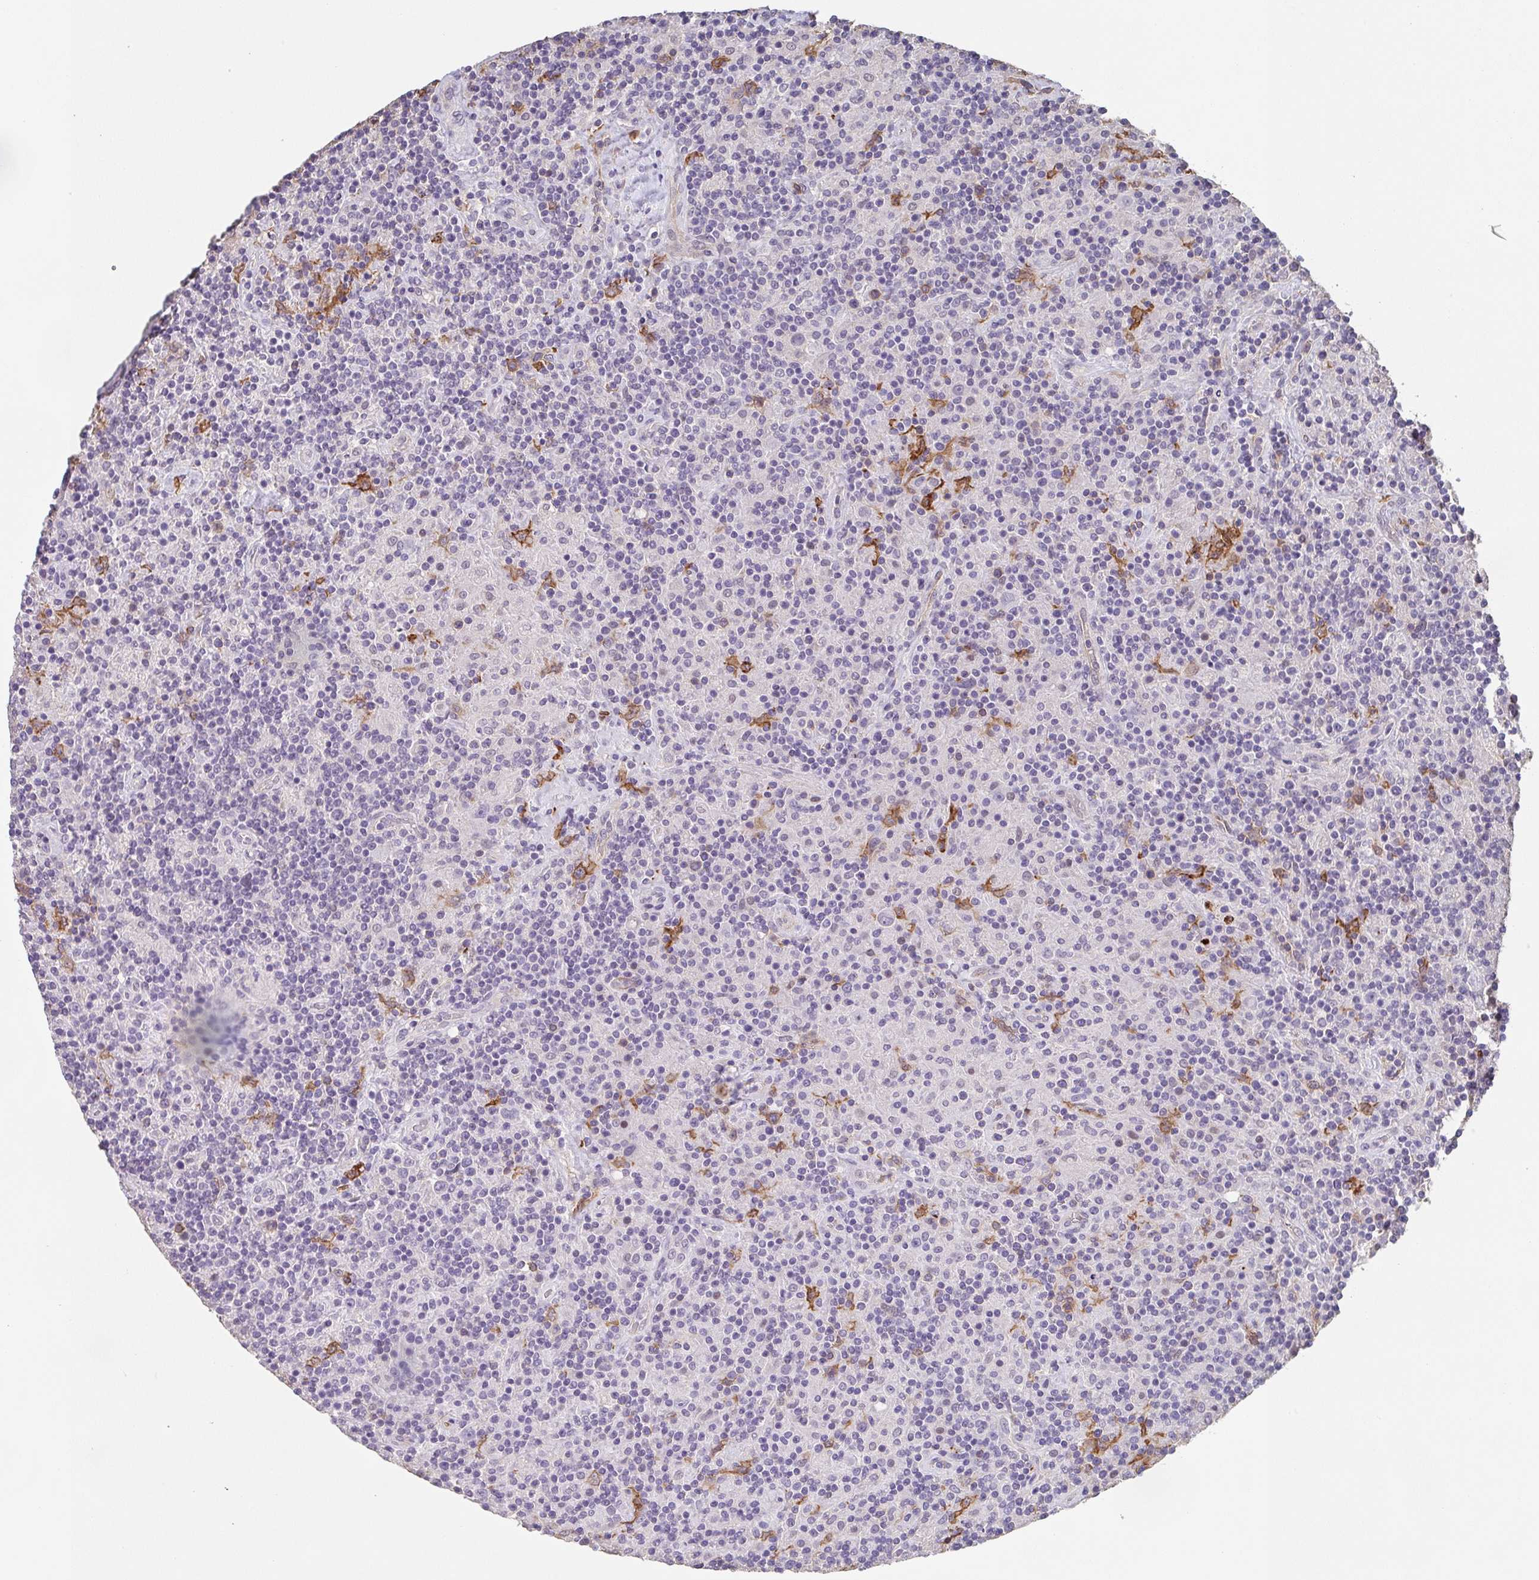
{"staining": {"intensity": "negative", "quantity": "none", "location": "none"}, "tissue": "lymphoma", "cell_type": "Tumor cells", "image_type": "cancer", "snomed": [{"axis": "morphology", "description": "Hodgkin's disease, NOS"}, {"axis": "topography", "description": "Lymph node"}], "caption": "Immunohistochemical staining of human lymphoma exhibits no significant positivity in tumor cells.", "gene": "DBN1", "patient": {"sex": "male", "age": 70}}